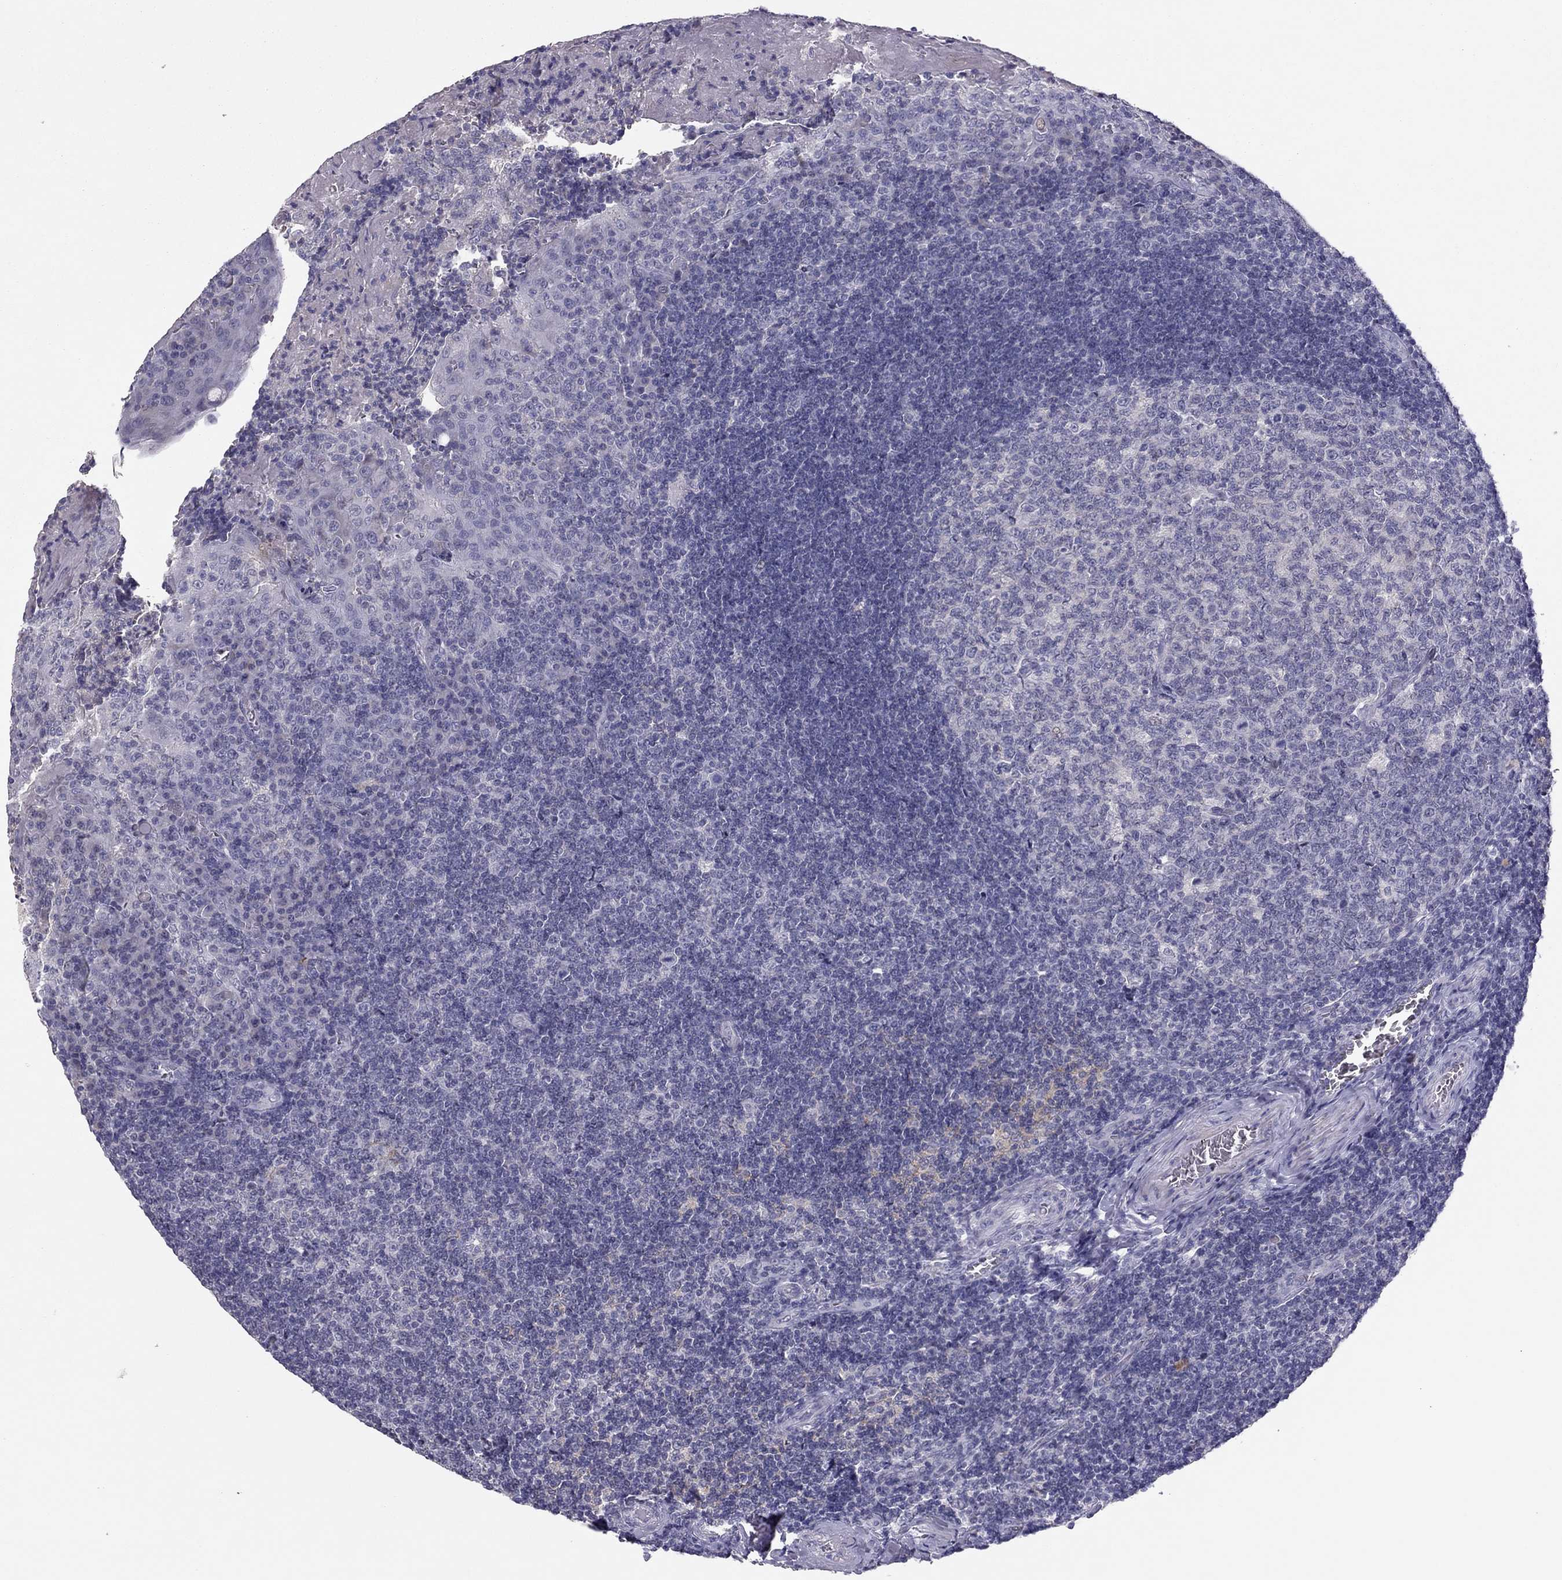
{"staining": {"intensity": "negative", "quantity": "none", "location": "none"}, "tissue": "tonsil", "cell_type": "Germinal center cells", "image_type": "normal", "snomed": [{"axis": "morphology", "description": "Normal tissue, NOS"}, {"axis": "topography", "description": "Tonsil"}], "caption": "High power microscopy micrograph of an immunohistochemistry (IHC) micrograph of unremarkable tonsil, revealing no significant staining in germinal center cells.", "gene": "ADORA2A", "patient": {"sex": "female", "age": 12}}